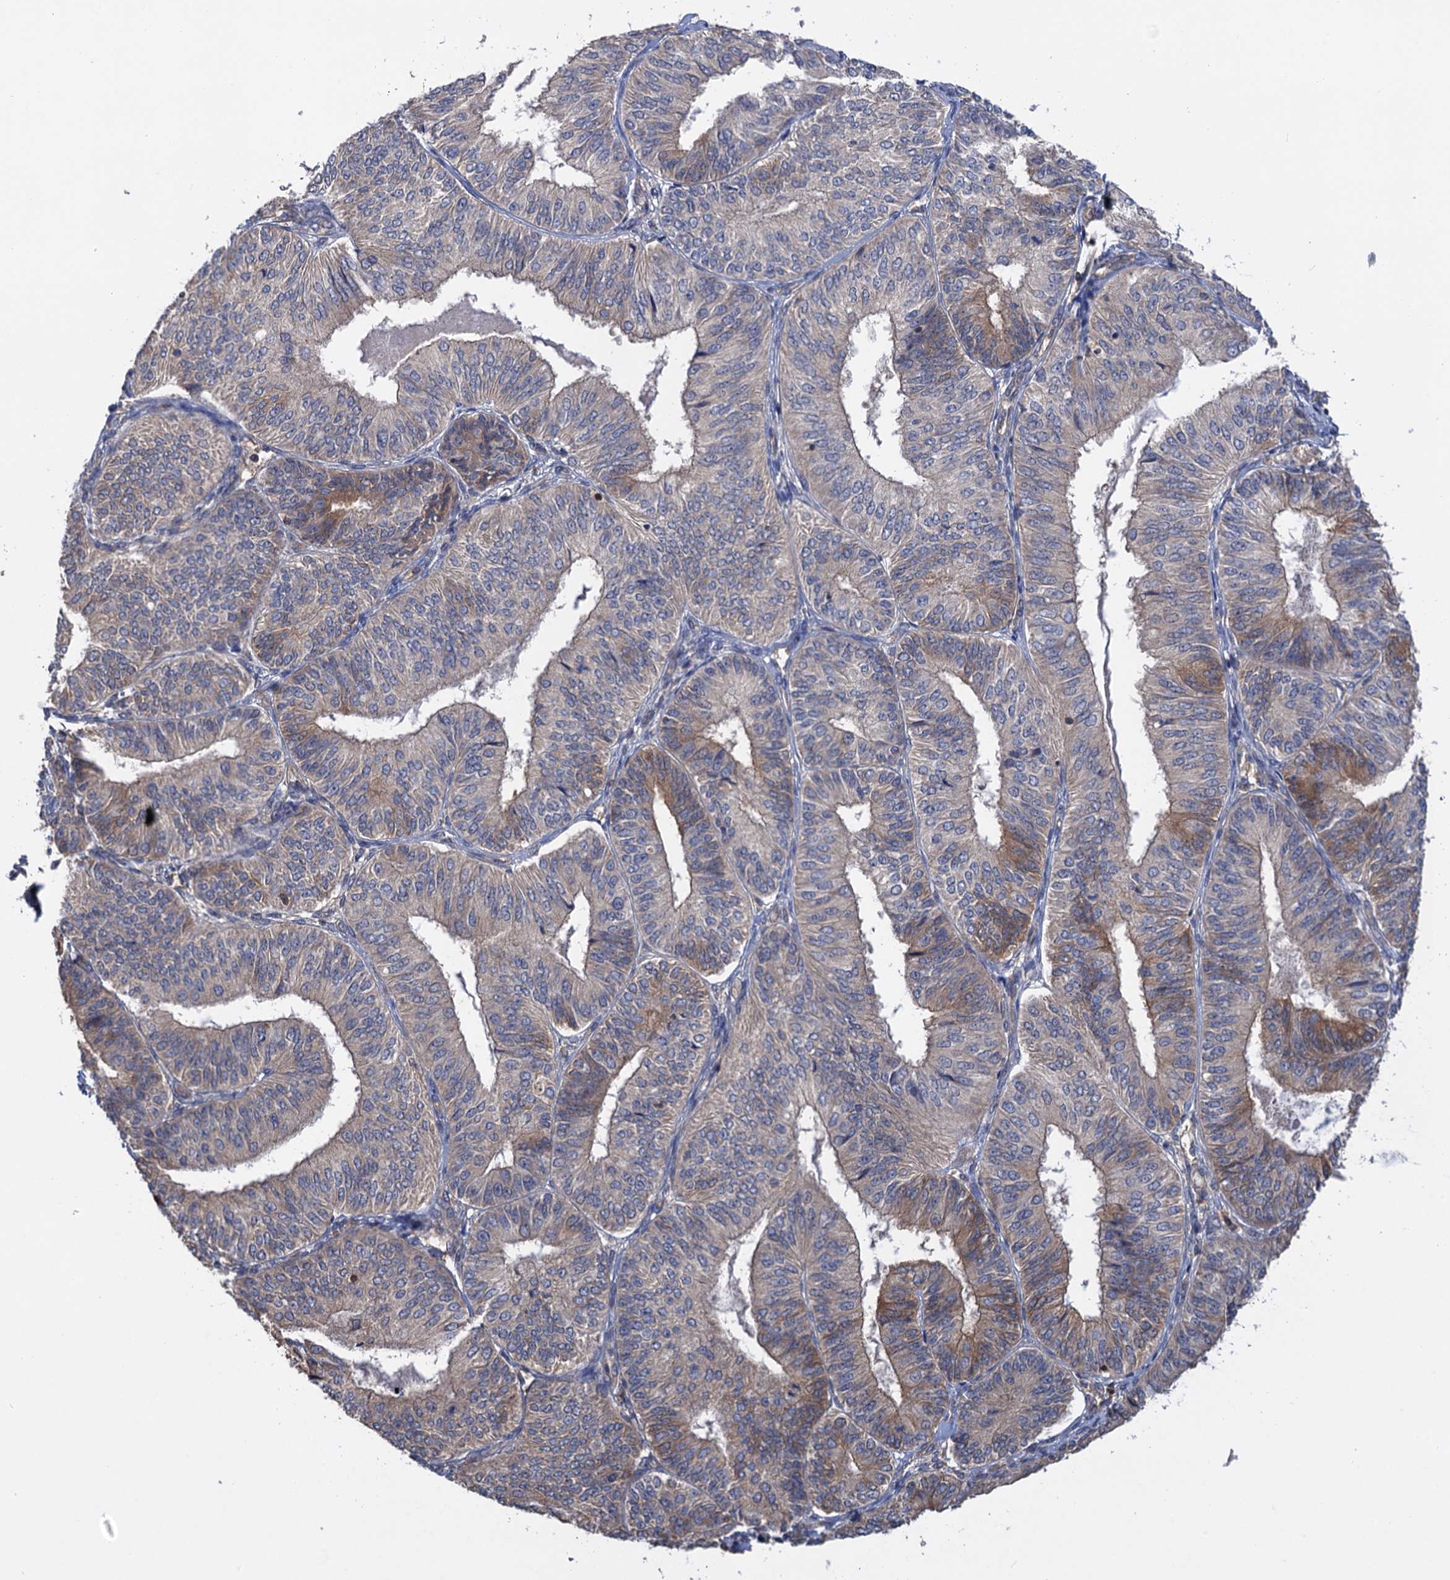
{"staining": {"intensity": "moderate", "quantity": "<25%", "location": "cytoplasmic/membranous"}, "tissue": "endometrial cancer", "cell_type": "Tumor cells", "image_type": "cancer", "snomed": [{"axis": "morphology", "description": "Adenocarcinoma, NOS"}, {"axis": "topography", "description": "Endometrium"}], "caption": "Immunohistochemical staining of human adenocarcinoma (endometrial) exhibits low levels of moderate cytoplasmic/membranous protein staining in about <25% of tumor cells. (brown staining indicates protein expression, while blue staining denotes nuclei).", "gene": "DGKA", "patient": {"sex": "female", "age": 58}}